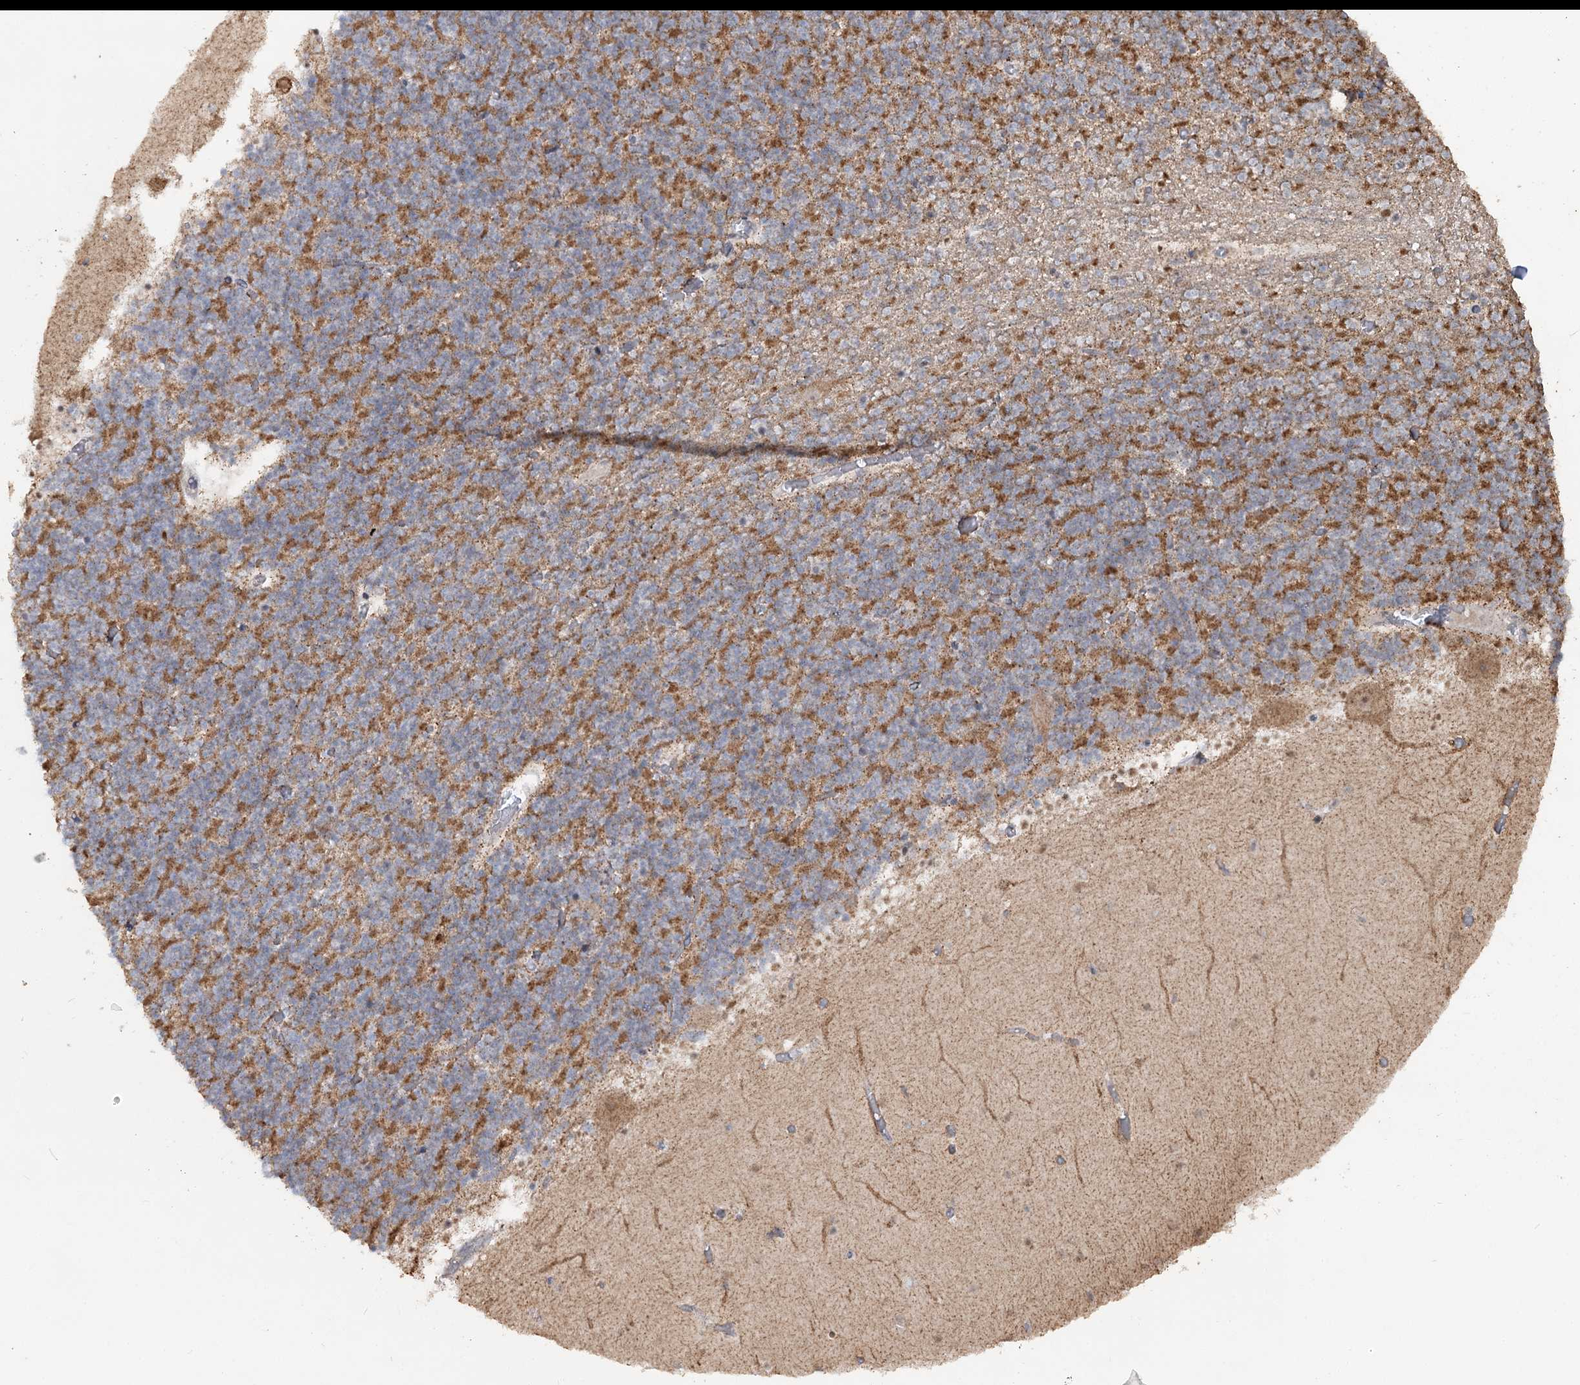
{"staining": {"intensity": "moderate", "quantity": "25%-75%", "location": "cytoplasmic/membranous"}, "tissue": "cerebellum", "cell_type": "Cells in granular layer", "image_type": "normal", "snomed": [{"axis": "morphology", "description": "Normal tissue, NOS"}, {"axis": "topography", "description": "Cerebellum"}], "caption": "Brown immunohistochemical staining in unremarkable cerebellum demonstrates moderate cytoplasmic/membranous staining in about 25%-75% of cells in granular layer. (Stains: DAB in brown, nuclei in blue, Microscopy: brightfield microscopy at high magnification).", "gene": "RUFY4", "patient": {"sex": "female", "age": 28}}